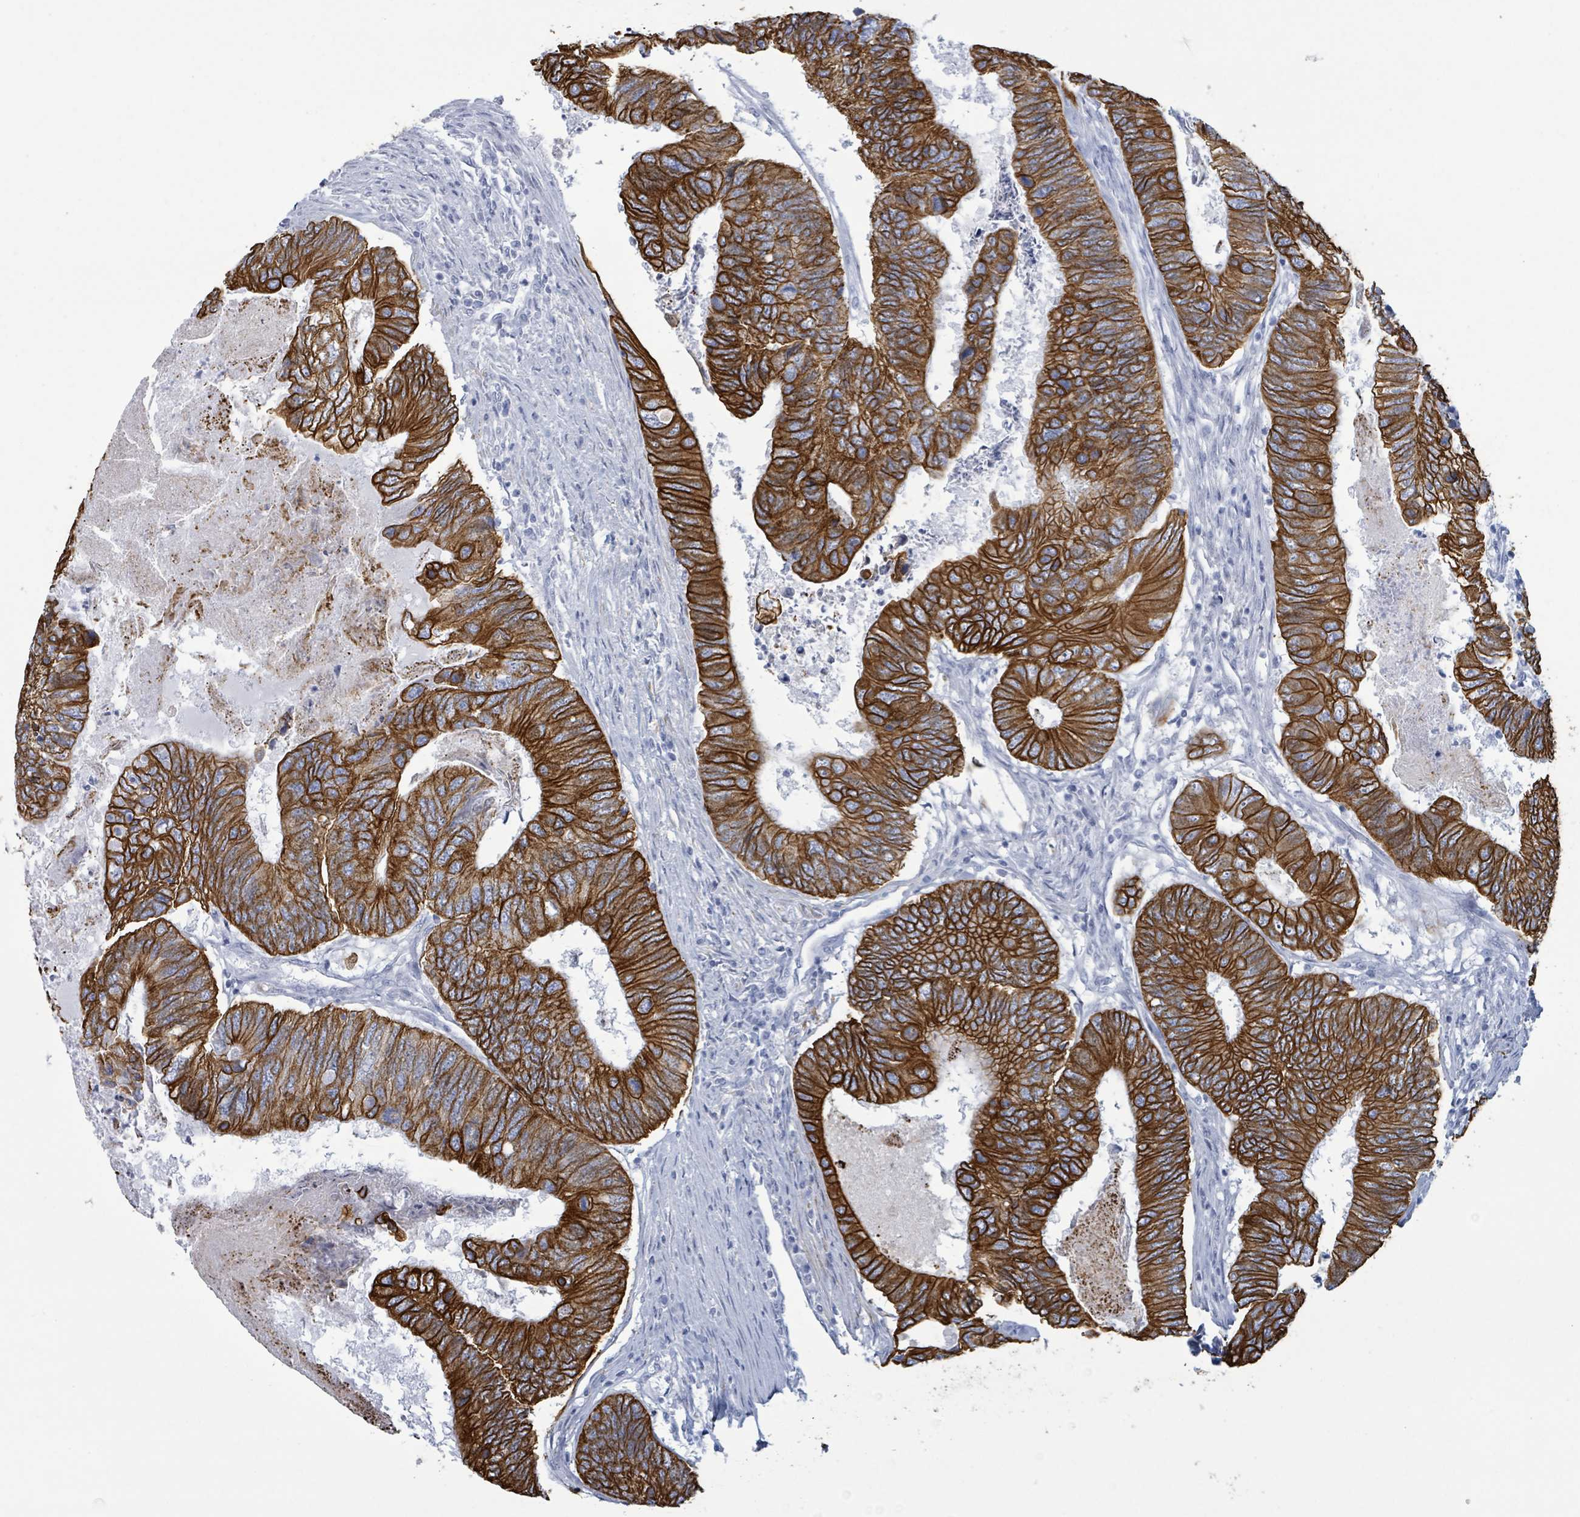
{"staining": {"intensity": "strong", "quantity": ">75%", "location": "cytoplasmic/membranous"}, "tissue": "colorectal cancer", "cell_type": "Tumor cells", "image_type": "cancer", "snomed": [{"axis": "morphology", "description": "Adenocarcinoma, NOS"}, {"axis": "topography", "description": "Colon"}], "caption": "Colorectal cancer (adenocarcinoma) stained with a protein marker displays strong staining in tumor cells.", "gene": "KRT8", "patient": {"sex": "female", "age": 67}}